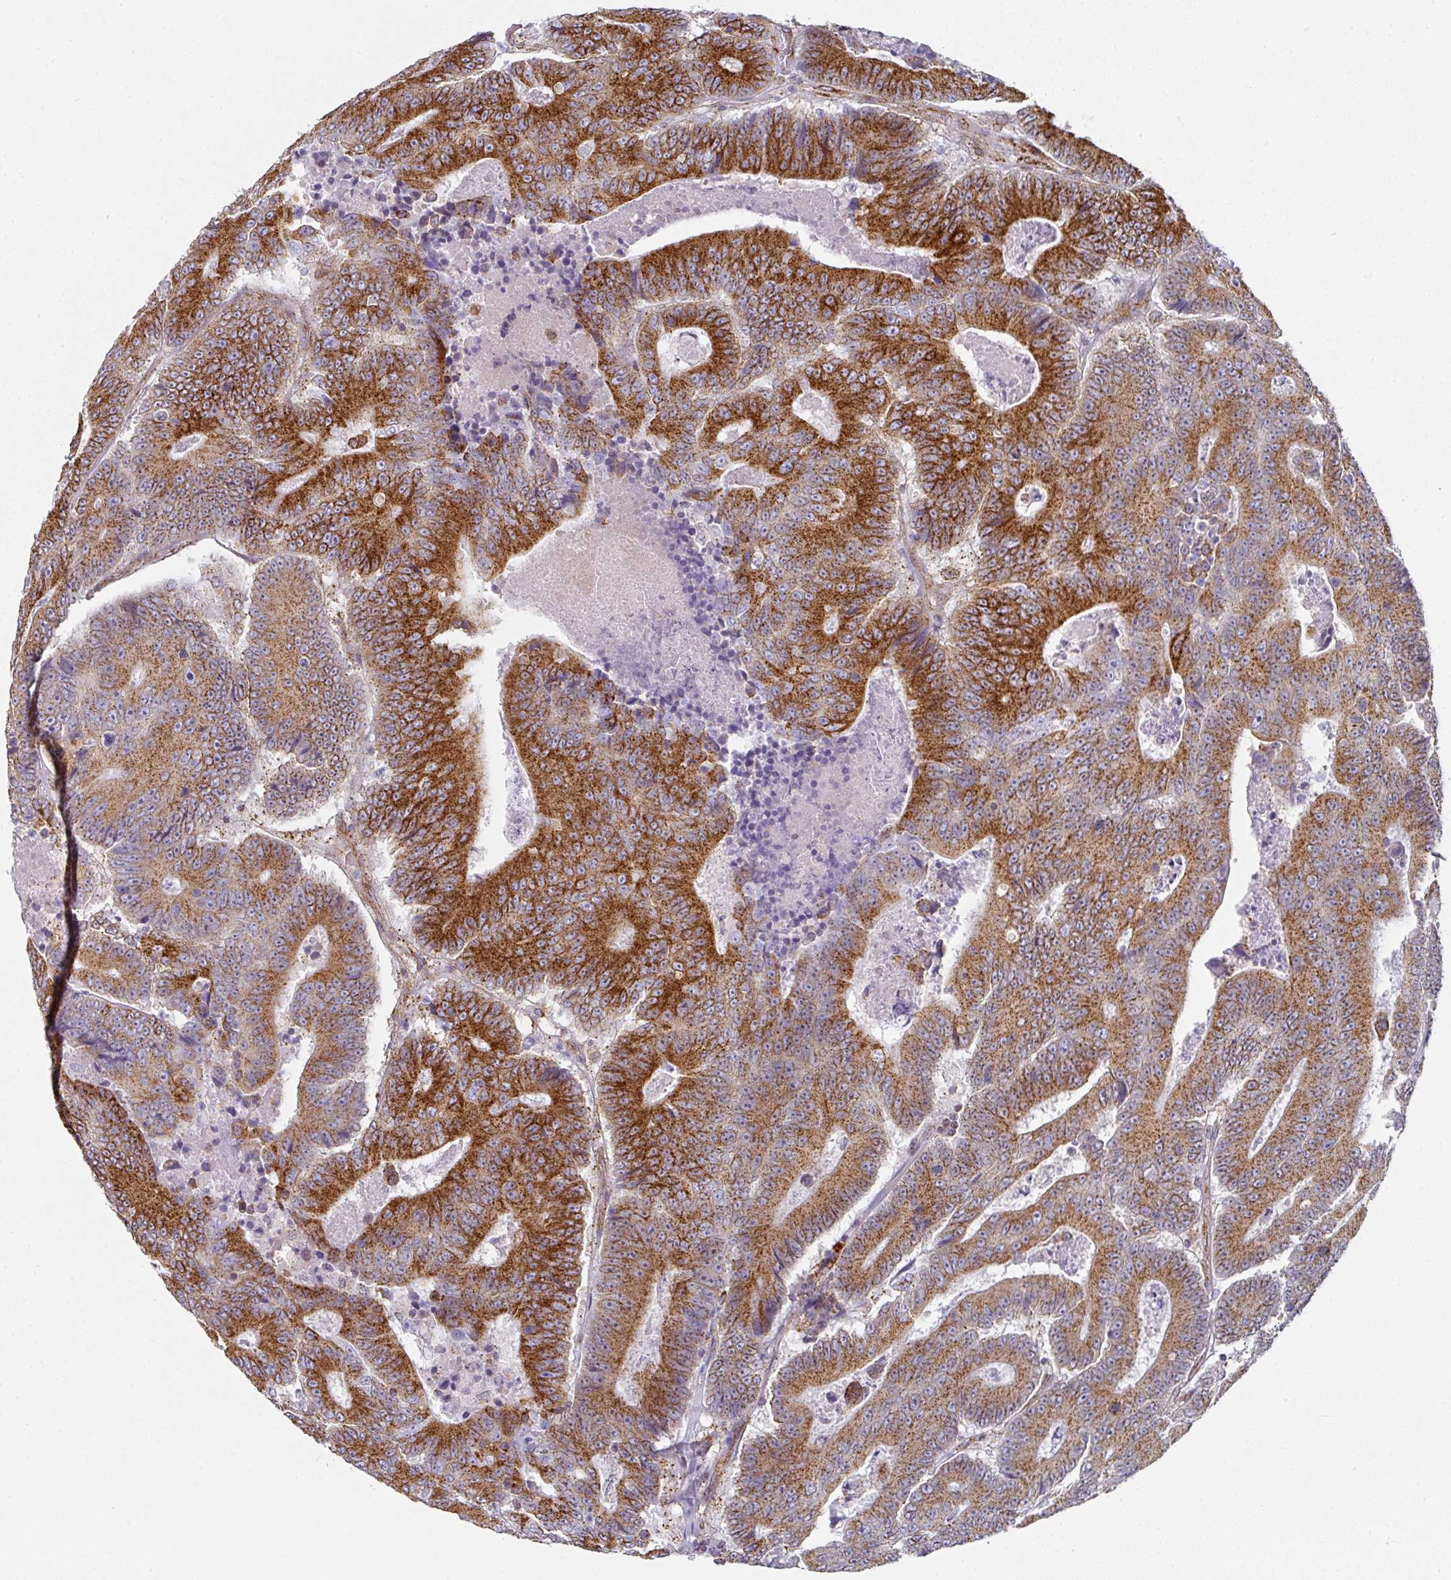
{"staining": {"intensity": "strong", "quantity": ">75%", "location": "cytoplasmic/membranous"}, "tissue": "colorectal cancer", "cell_type": "Tumor cells", "image_type": "cancer", "snomed": [{"axis": "morphology", "description": "Adenocarcinoma, NOS"}, {"axis": "topography", "description": "Colon"}], "caption": "This is an image of immunohistochemistry staining of adenocarcinoma (colorectal), which shows strong positivity in the cytoplasmic/membranous of tumor cells.", "gene": "CCDC85B", "patient": {"sex": "male", "age": 83}}